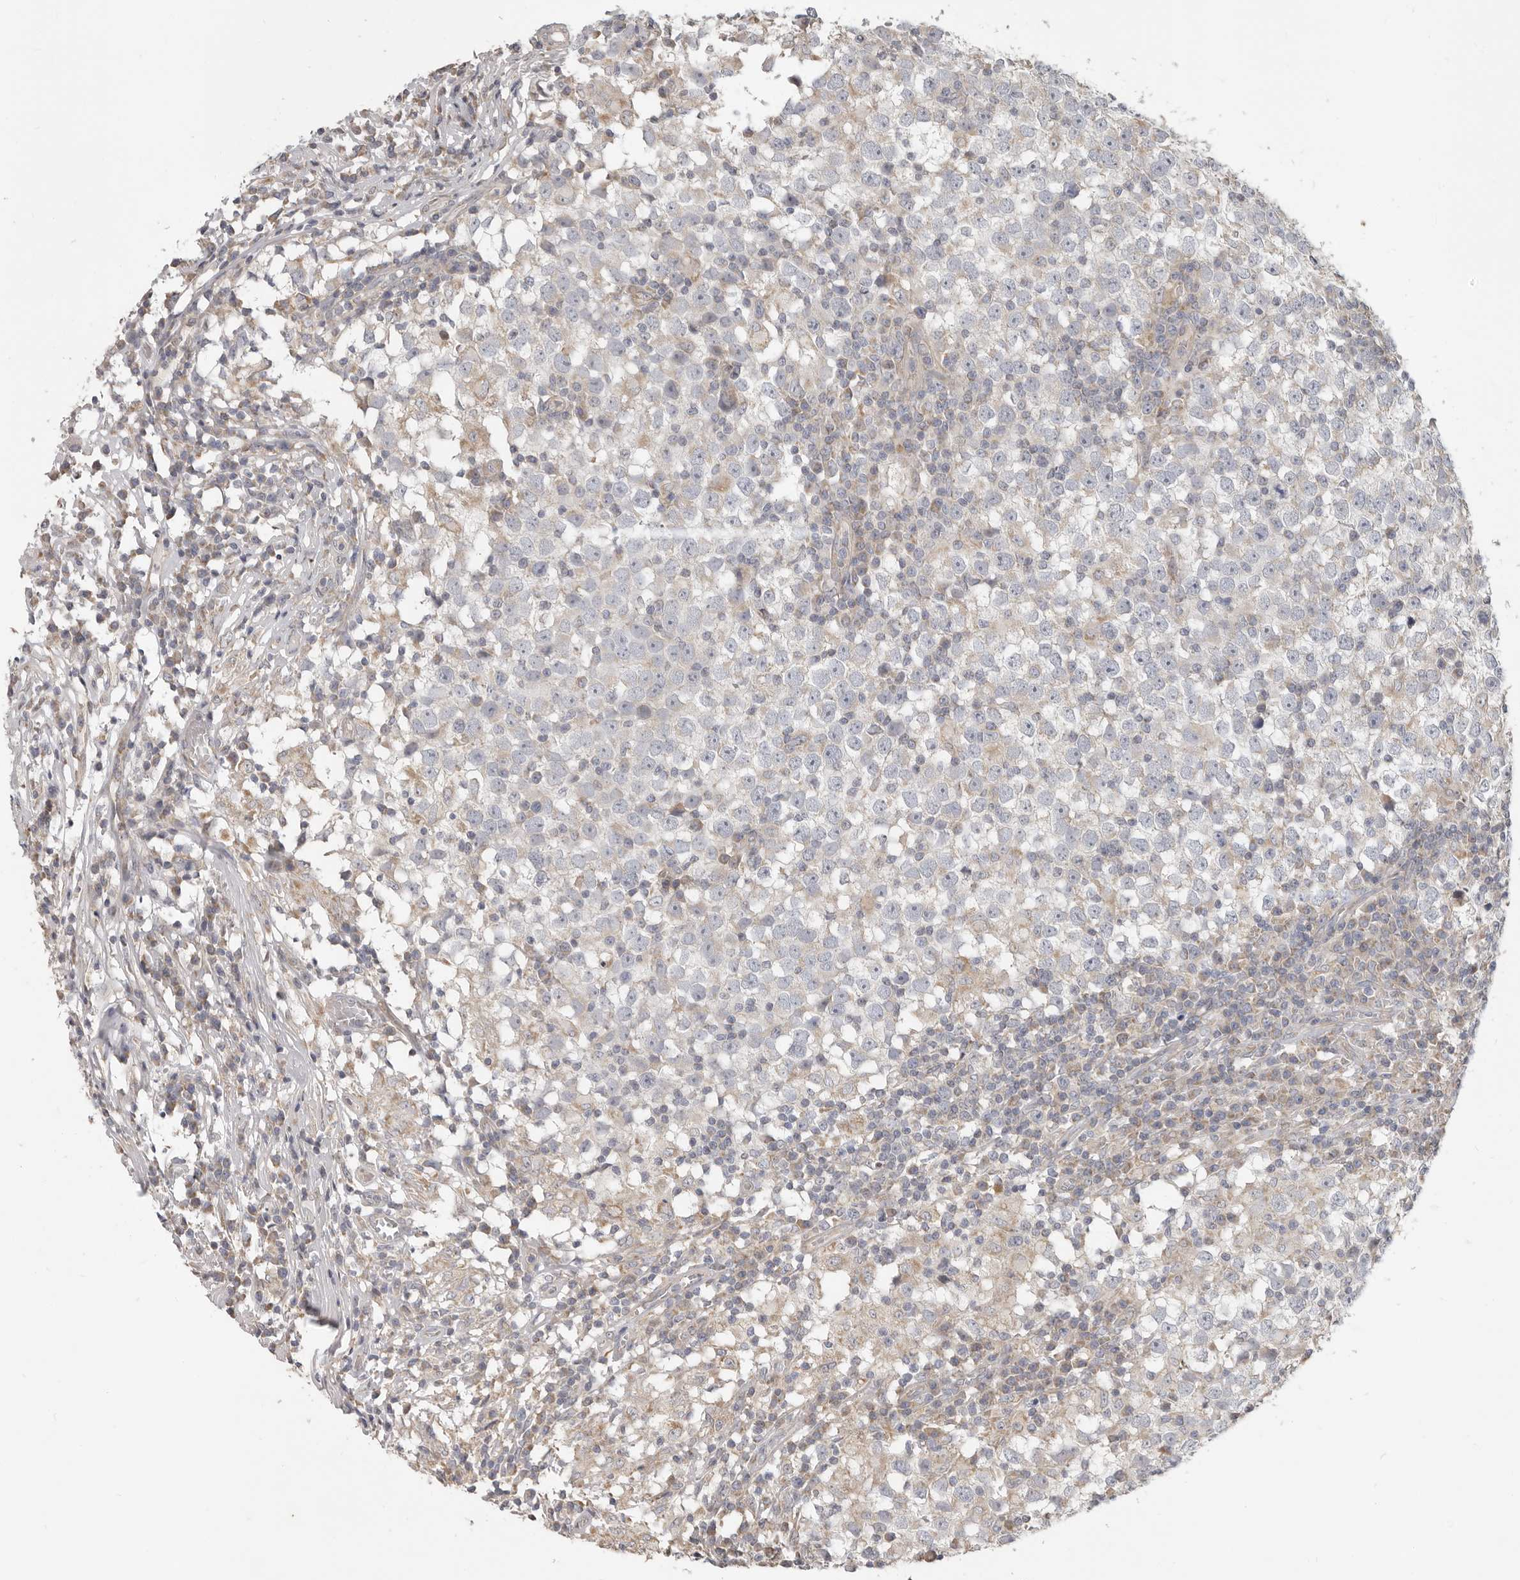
{"staining": {"intensity": "negative", "quantity": "none", "location": "none"}, "tissue": "testis cancer", "cell_type": "Tumor cells", "image_type": "cancer", "snomed": [{"axis": "morphology", "description": "Seminoma, NOS"}, {"axis": "topography", "description": "Testis"}], "caption": "DAB immunohistochemical staining of testis seminoma demonstrates no significant staining in tumor cells. Brightfield microscopy of immunohistochemistry stained with DAB (3,3'-diaminobenzidine) (brown) and hematoxylin (blue), captured at high magnification.", "gene": "UNK", "patient": {"sex": "male", "age": 65}}